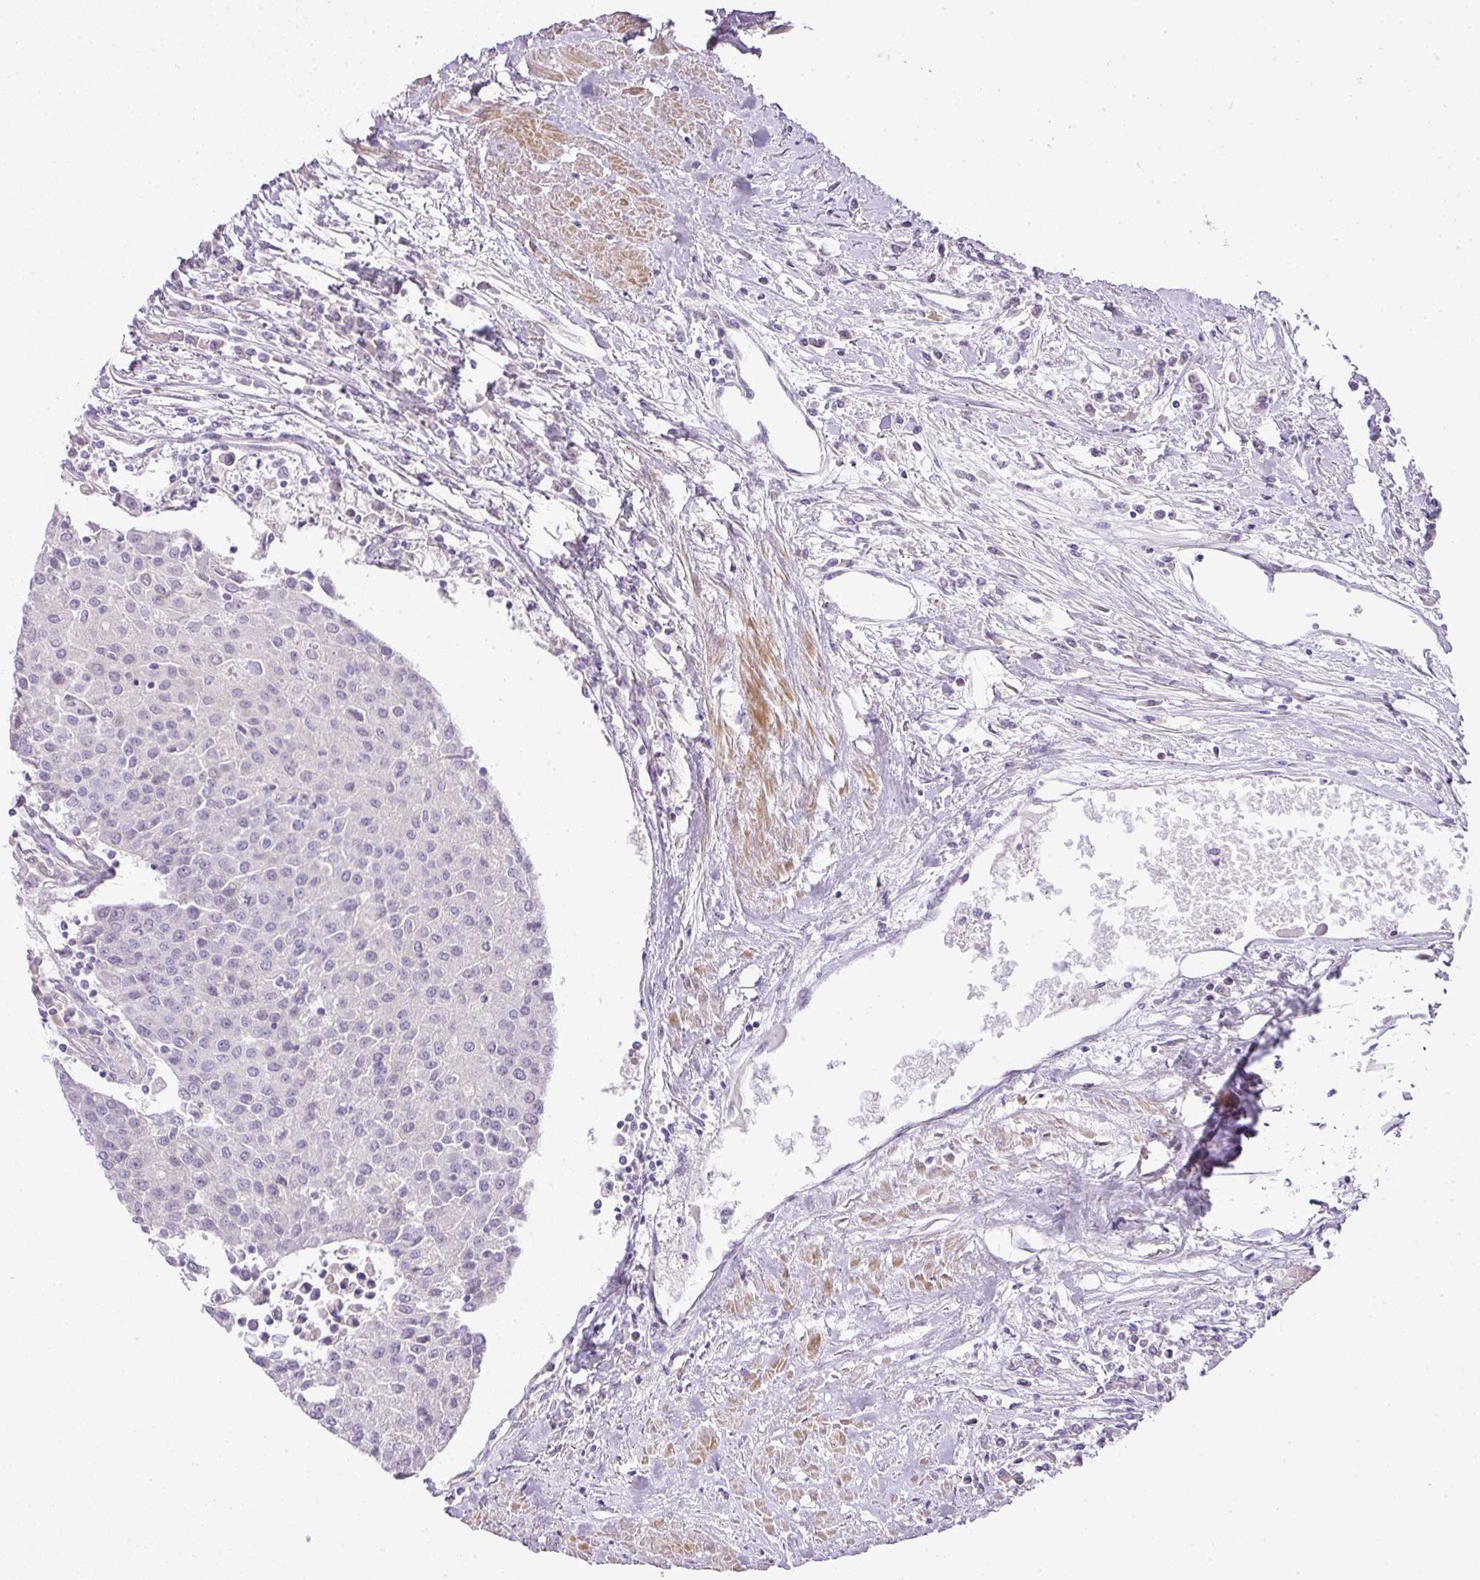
{"staining": {"intensity": "negative", "quantity": "none", "location": "none"}, "tissue": "urothelial cancer", "cell_type": "Tumor cells", "image_type": "cancer", "snomed": [{"axis": "morphology", "description": "Urothelial carcinoma, High grade"}, {"axis": "topography", "description": "Urinary bladder"}], "caption": "A photomicrograph of urothelial cancer stained for a protein shows no brown staining in tumor cells.", "gene": "RAX2", "patient": {"sex": "female", "age": 85}}